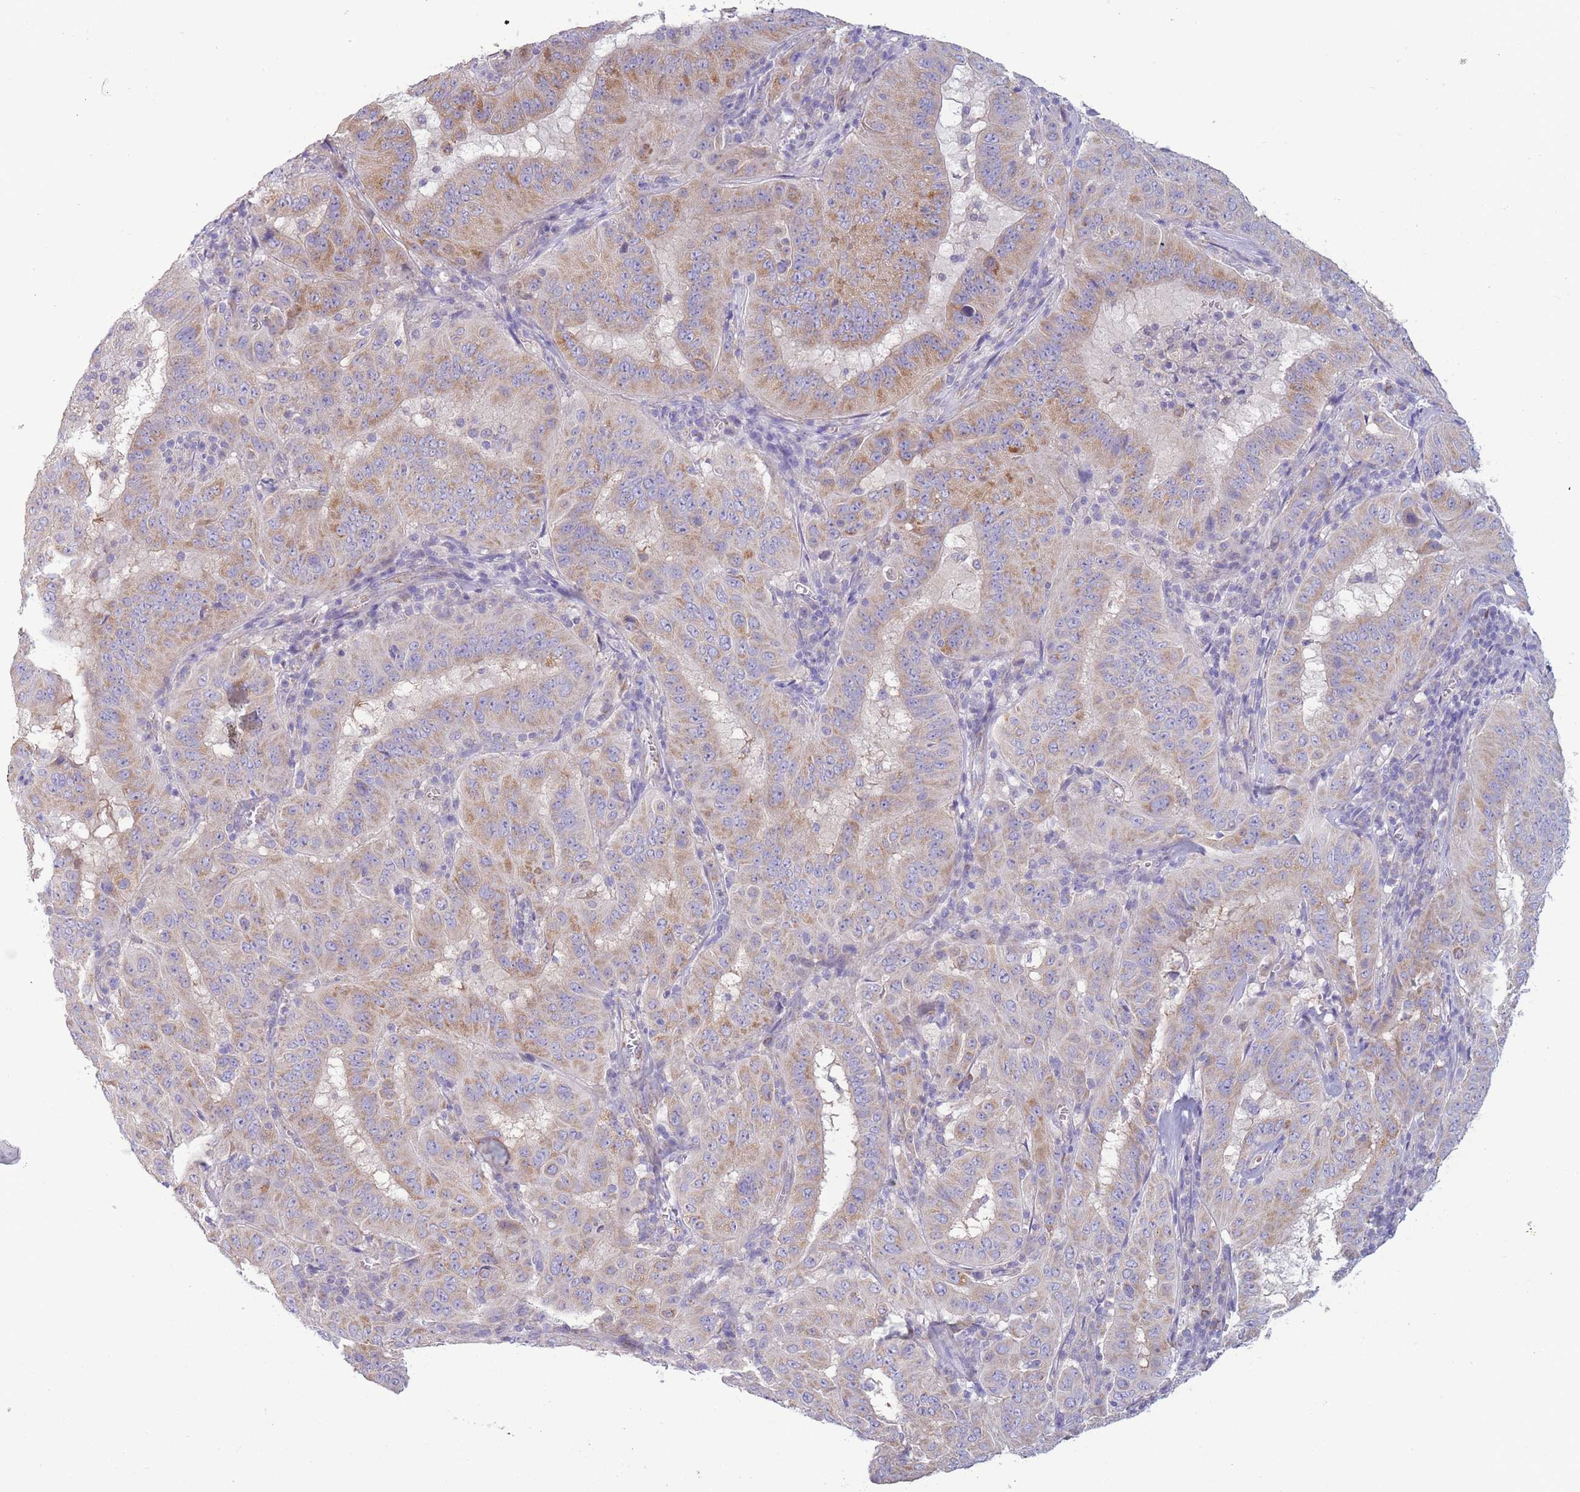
{"staining": {"intensity": "moderate", "quantity": "25%-75%", "location": "cytoplasmic/membranous"}, "tissue": "pancreatic cancer", "cell_type": "Tumor cells", "image_type": "cancer", "snomed": [{"axis": "morphology", "description": "Adenocarcinoma, NOS"}, {"axis": "topography", "description": "Pancreas"}], "caption": "Immunohistochemical staining of adenocarcinoma (pancreatic) reveals medium levels of moderate cytoplasmic/membranous staining in about 25%-75% of tumor cells.", "gene": "PDHA1", "patient": {"sex": "male", "age": 63}}